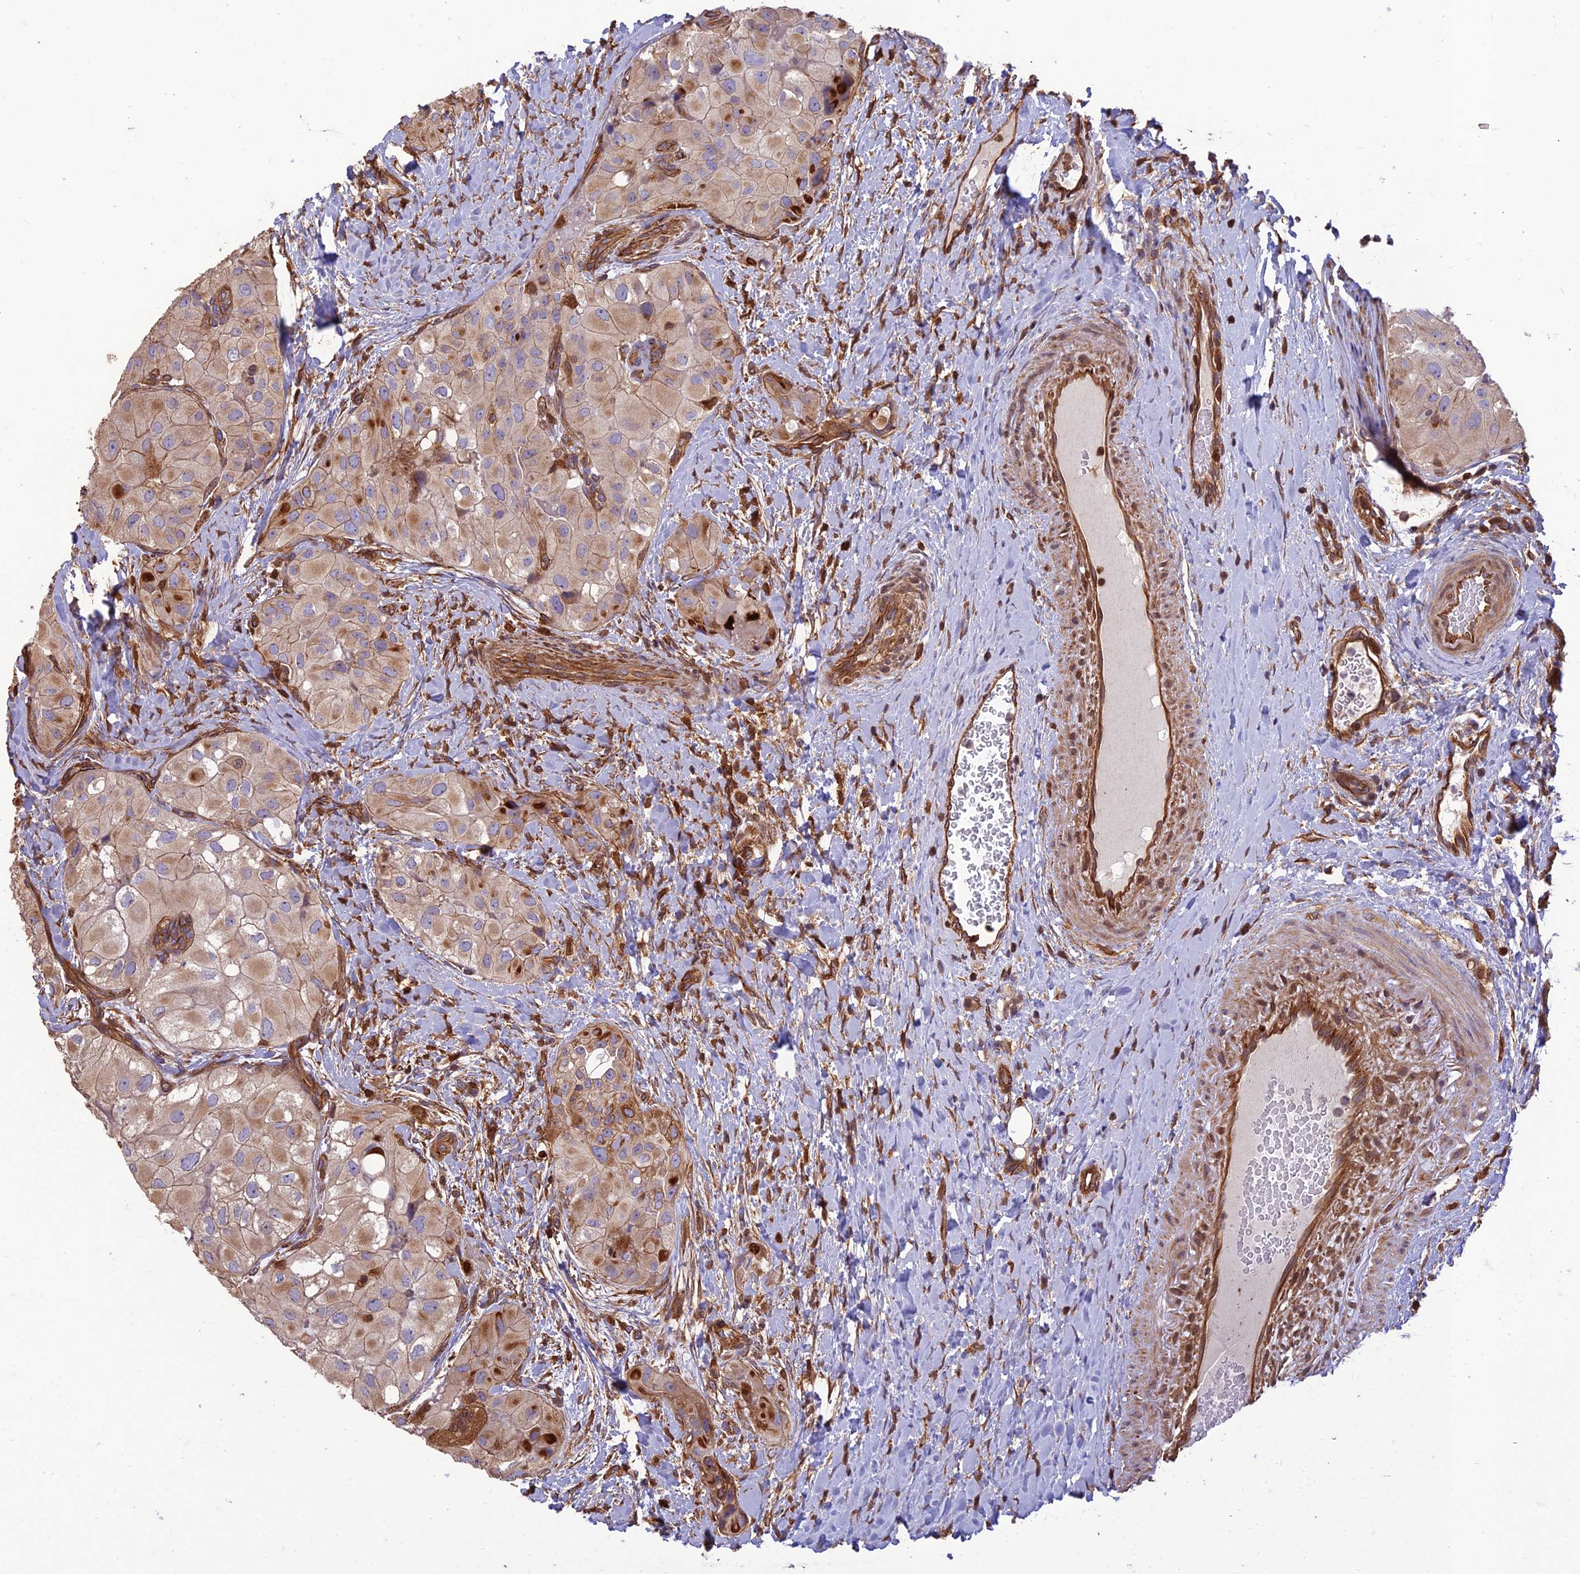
{"staining": {"intensity": "weak", "quantity": ">75%", "location": "cytoplasmic/membranous"}, "tissue": "thyroid cancer", "cell_type": "Tumor cells", "image_type": "cancer", "snomed": [{"axis": "morphology", "description": "Normal tissue, NOS"}, {"axis": "morphology", "description": "Papillary adenocarcinoma, NOS"}, {"axis": "topography", "description": "Thyroid gland"}], "caption": "Tumor cells display low levels of weak cytoplasmic/membranous expression in approximately >75% of cells in thyroid papillary adenocarcinoma. (Stains: DAB in brown, nuclei in blue, Microscopy: brightfield microscopy at high magnification).", "gene": "HPSE2", "patient": {"sex": "female", "age": 59}}